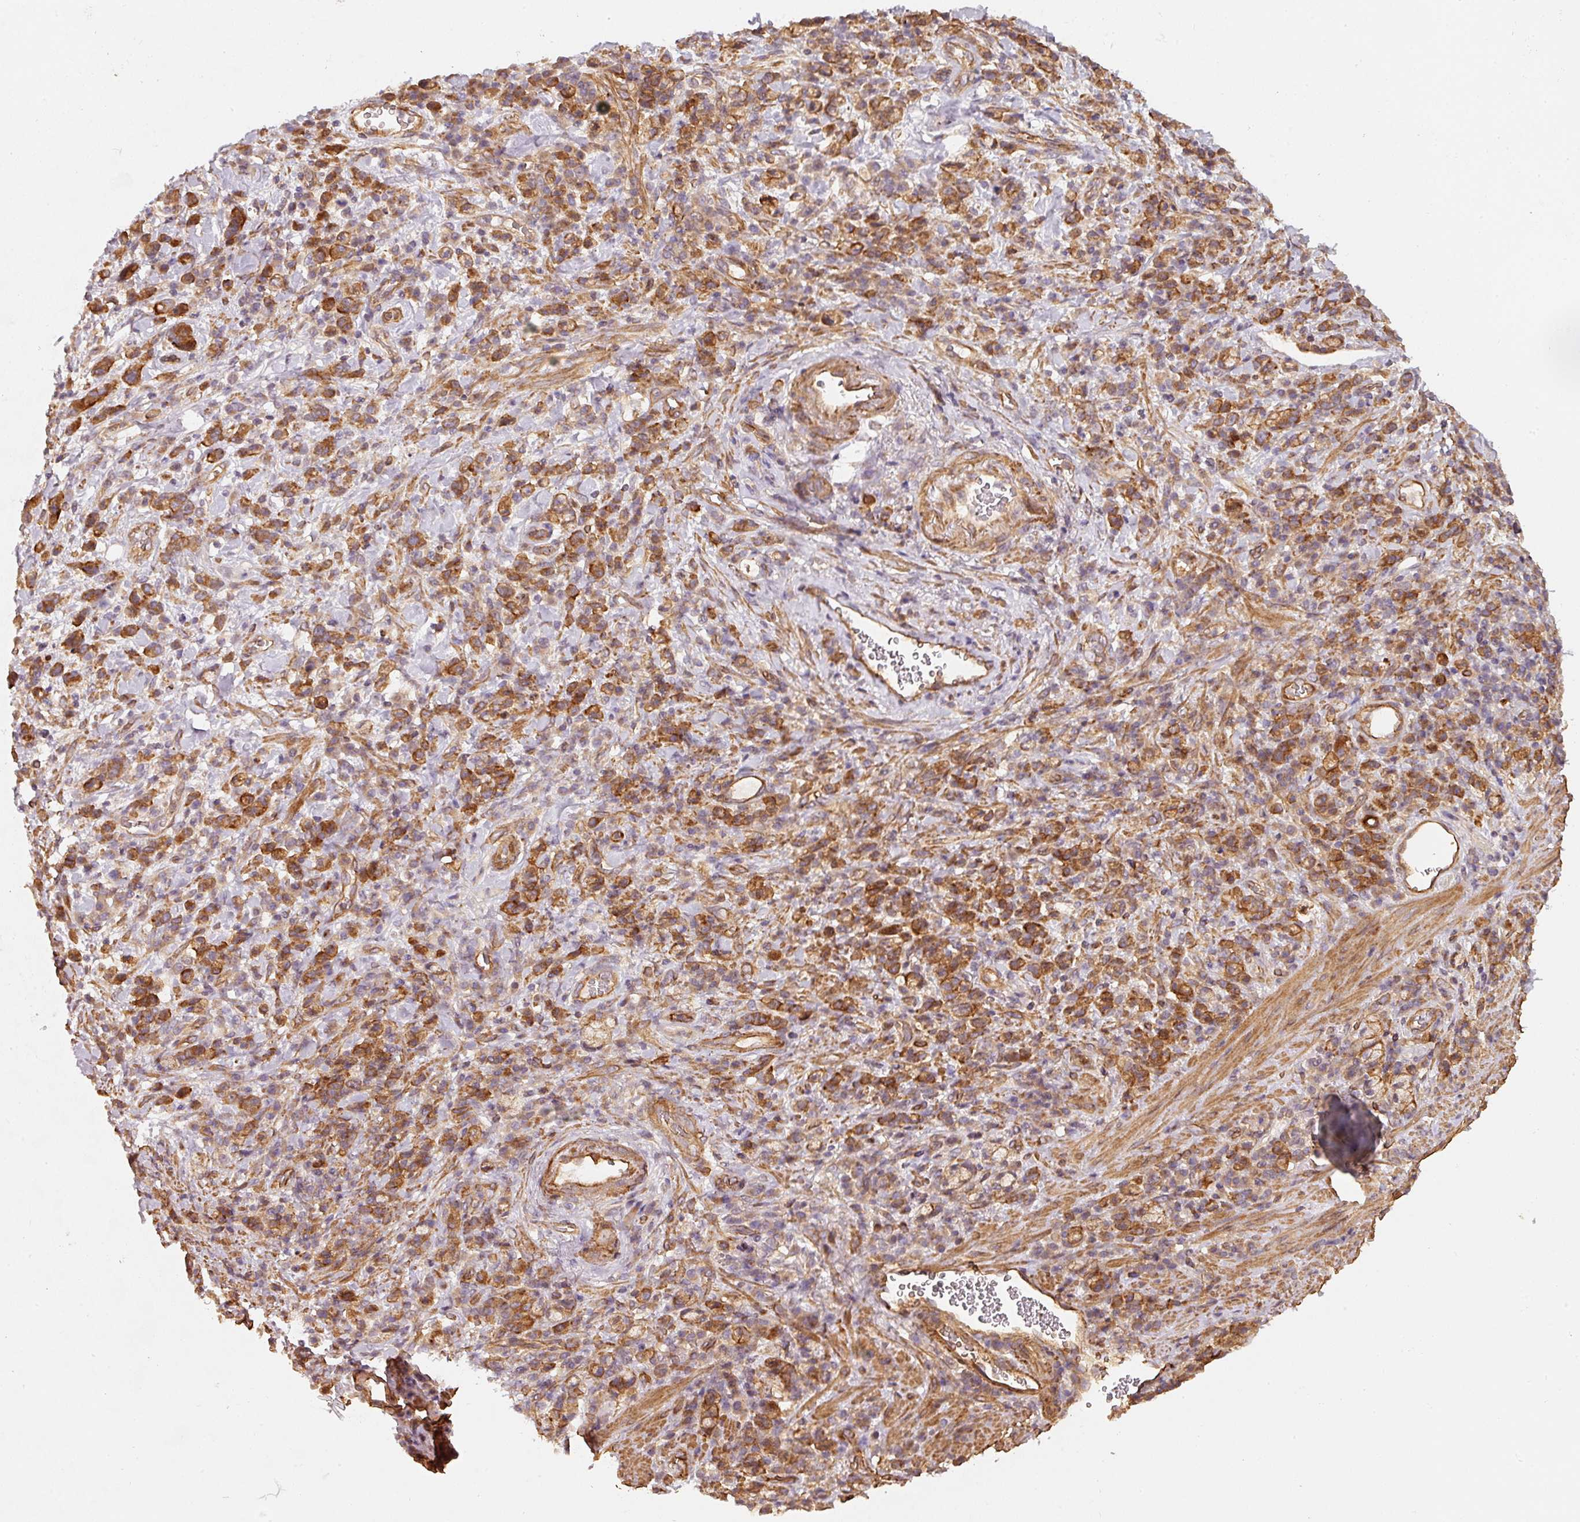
{"staining": {"intensity": "strong", "quantity": ">75%", "location": "cytoplasmic/membranous"}, "tissue": "stomach cancer", "cell_type": "Tumor cells", "image_type": "cancer", "snomed": [{"axis": "morphology", "description": "Adenocarcinoma, NOS"}, {"axis": "topography", "description": "Stomach"}], "caption": "This image shows immunohistochemistry staining of adenocarcinoma (stomach), with high strong cytoplasmic/membranous positivity in about >75% of tumor cells.", "gene": "CEP95", "patient": {"sex": "male", "age": 77}}